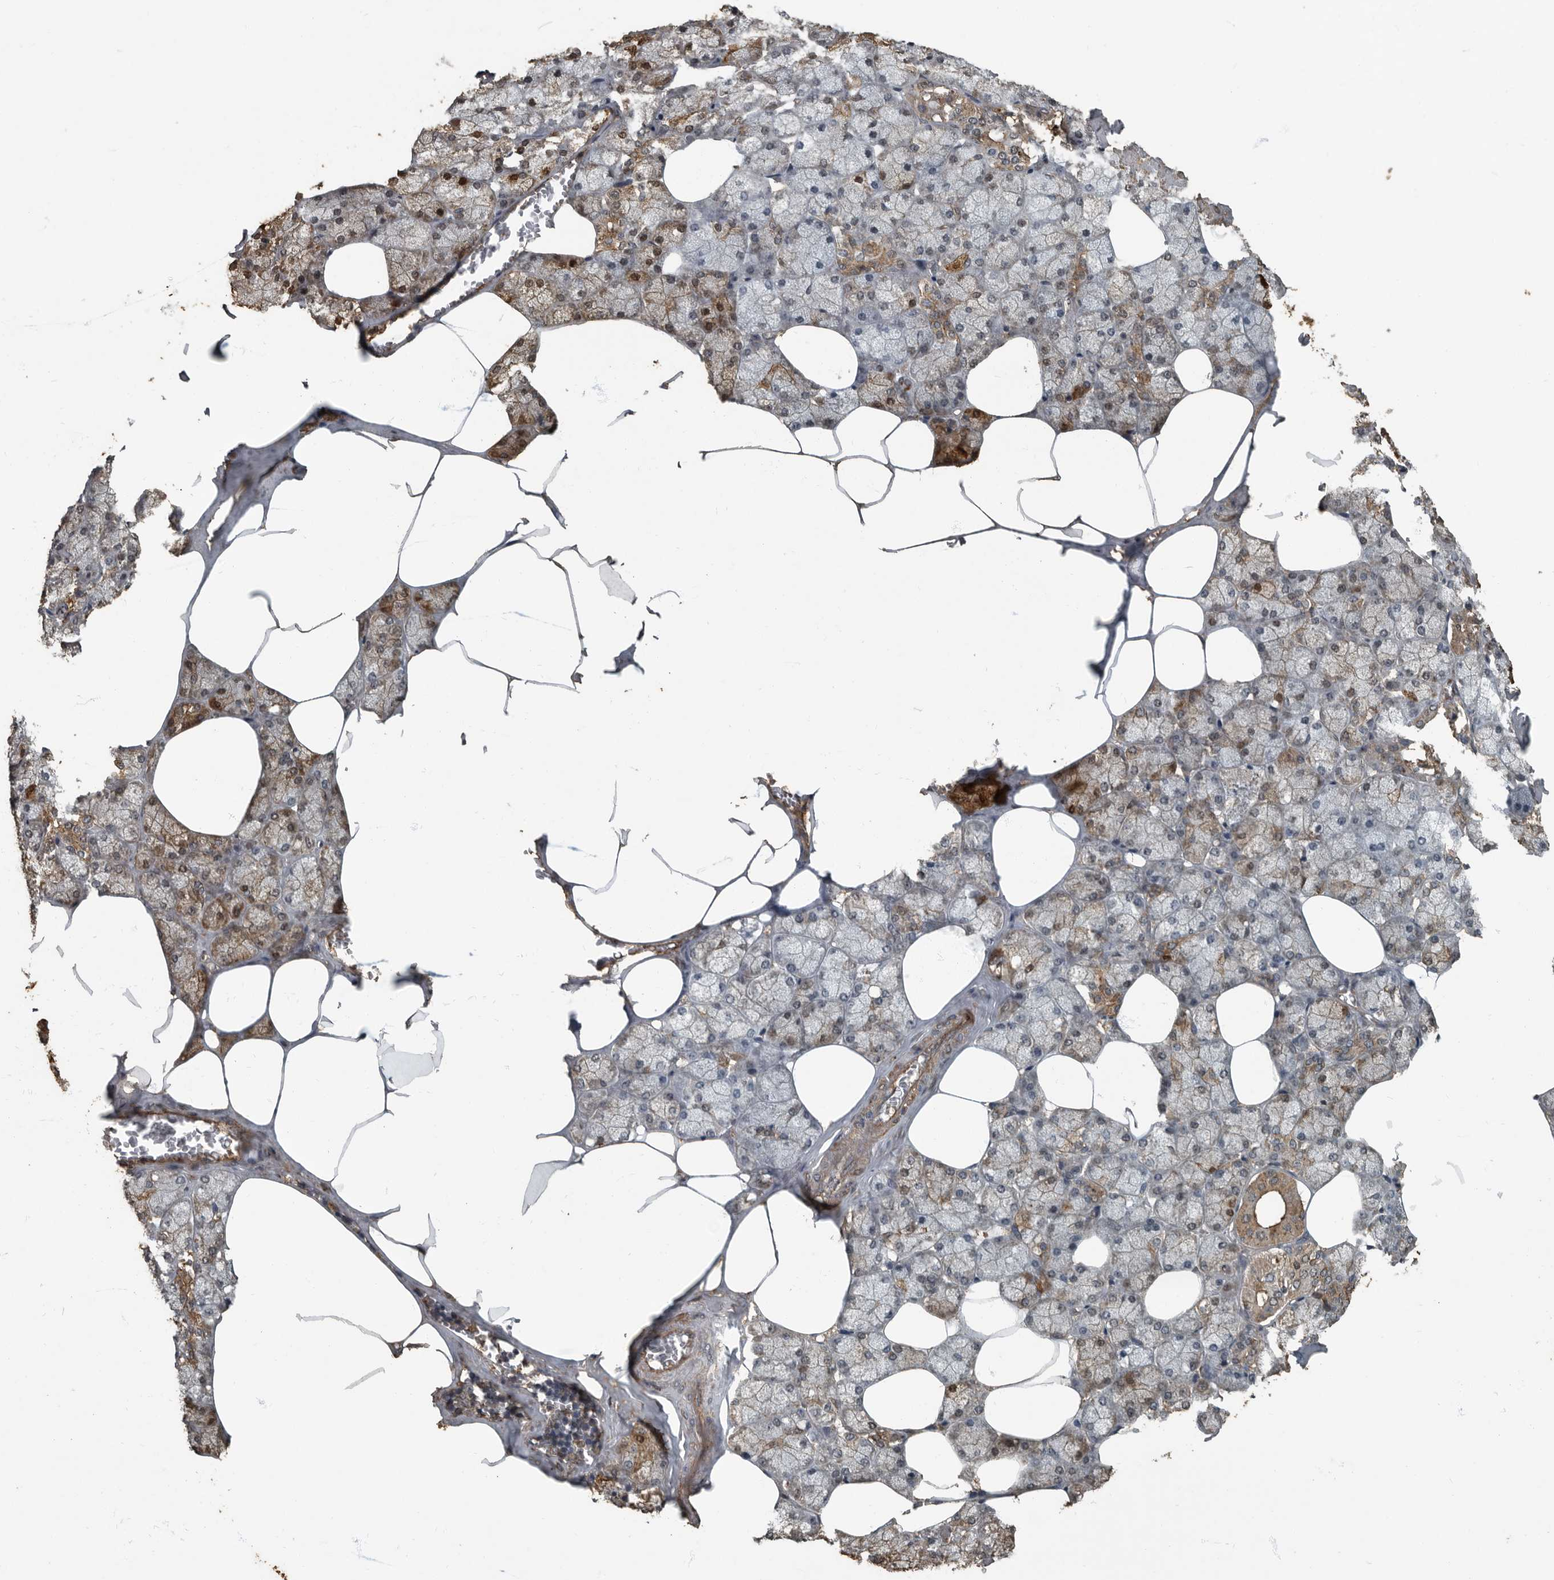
{"staining": {"intensity": "strong", "quantity": "25%-75%", "location": "cytoplasmic/membranous"}, "tissue": "salivary gland", "cell_type": "Glandular cells", "image_type": "normal", "snomed": [{"axis": "morphology", "description": "Normal tissue, NOS"}, {"axis": "topography", "description": "Salivary gland"}], "caption": "IHC staining of unremarkable salivary gland, which shows high levels of strong cytoplasmic/membranous expression in approximately 25%-75% of glandular cells indicating strong cytoplasmic/membranous protein positivity. The staining was performed using DAB (brown) for protein detection and nuclei were counterstained in hematoxylin (blue).", "gene": "IL15RA", "patient": {"sex": "male", "age": 62}}